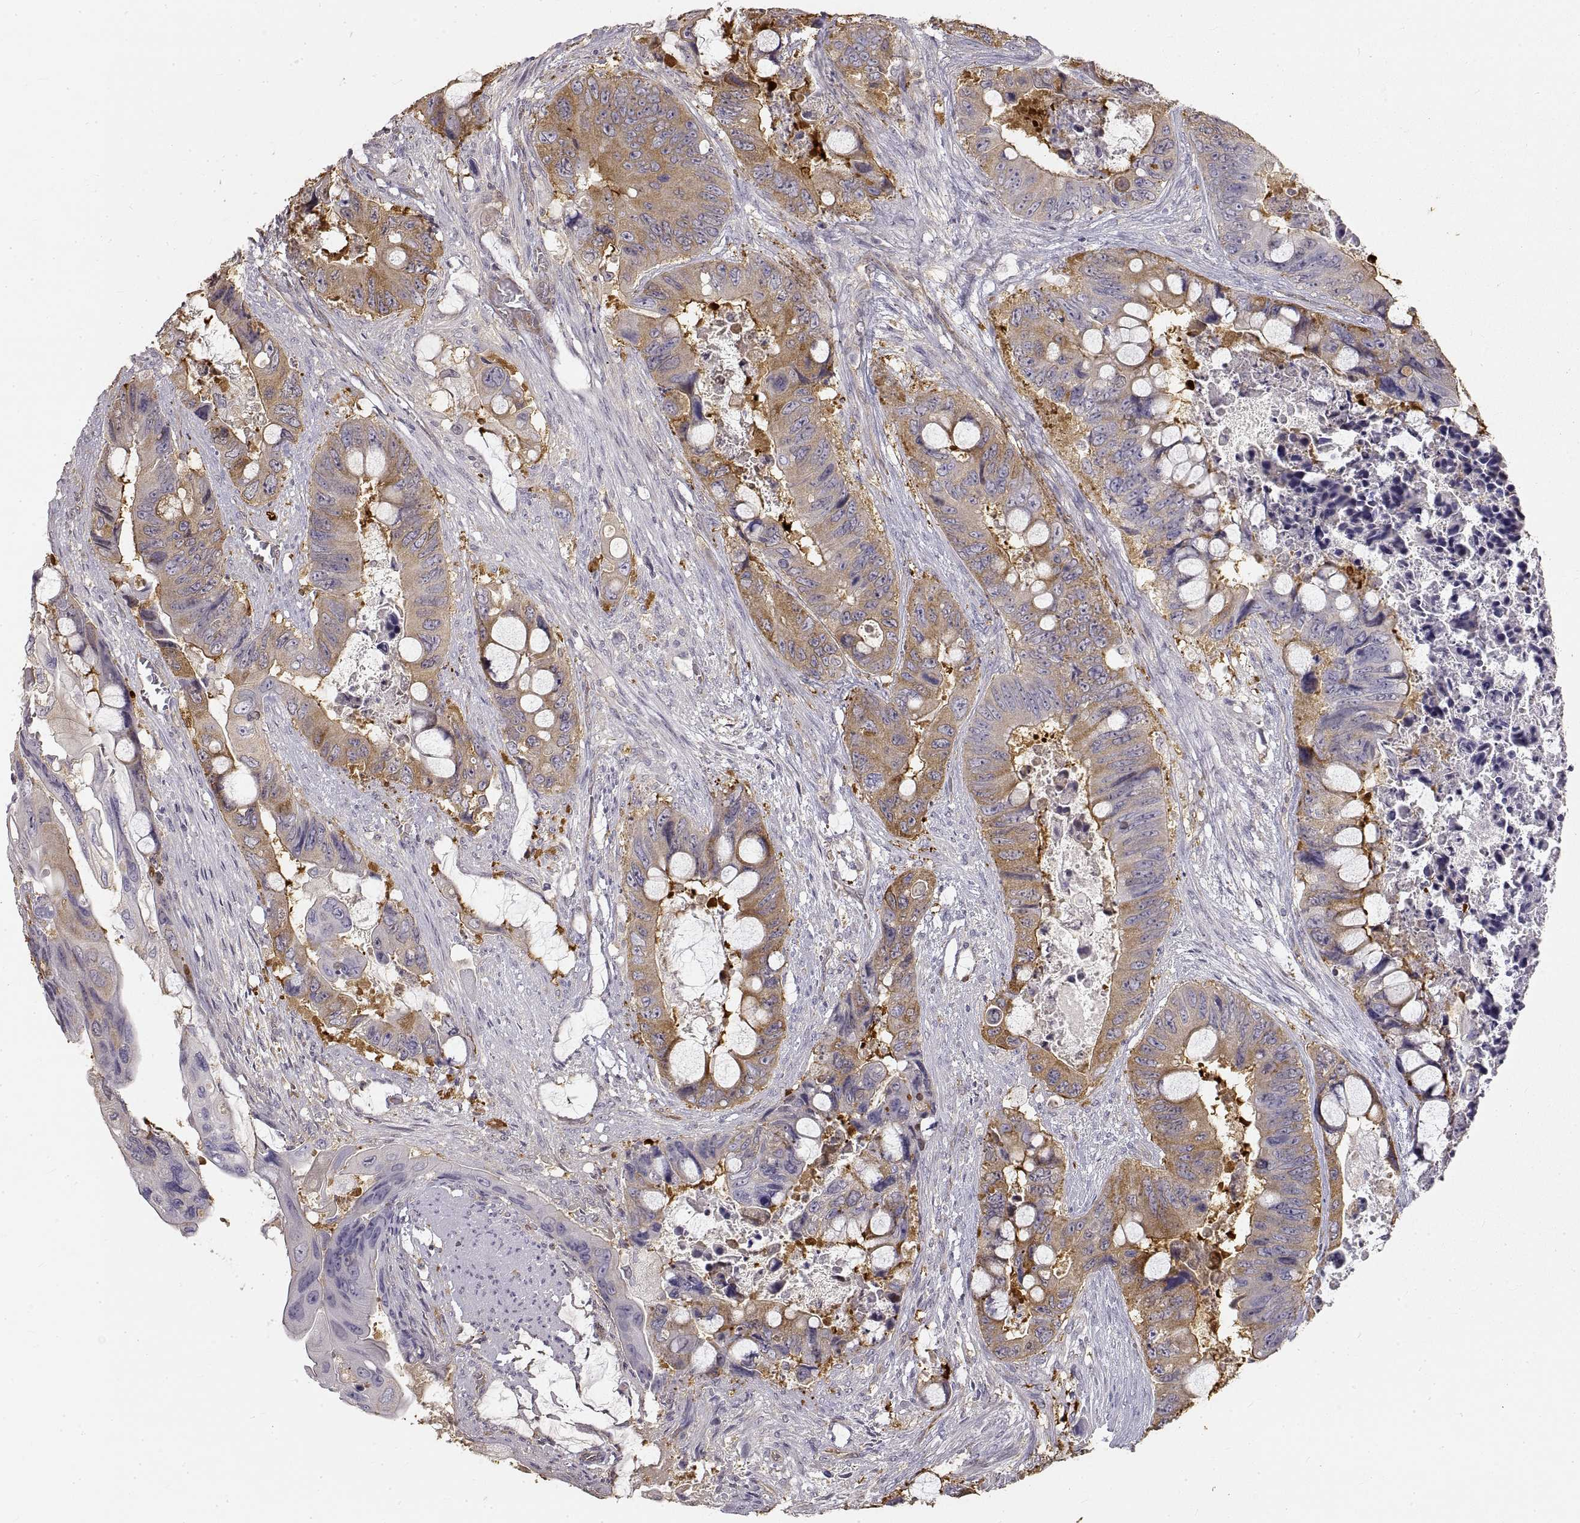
{"staining": {"intensity": "weak", "quantity": "25%-75%", "location": "cytoplasmic/membranous"}, "tissue": "colorectal cancer", "cell_type": "Tumor cells", "image_type": "cancer", "snomed": [{"axis": "morphology", "description": "Adenocarcinoma, NOS"}, {"axis": "topography", "description": "Rectum"}], "caption": "IHC histopathology image of neoplastic tissue: colorectal cancer (adenocarcinoma) stained using immunohistochemistry shows low levels of weak protein expression localized specifically in the cytoplasmic/membranous of tumor cells, appearing as a cytoplasmic/membranous brown color.", "gene": "HSP90AB1", "patient": {"sex": "male", "age": 63}}